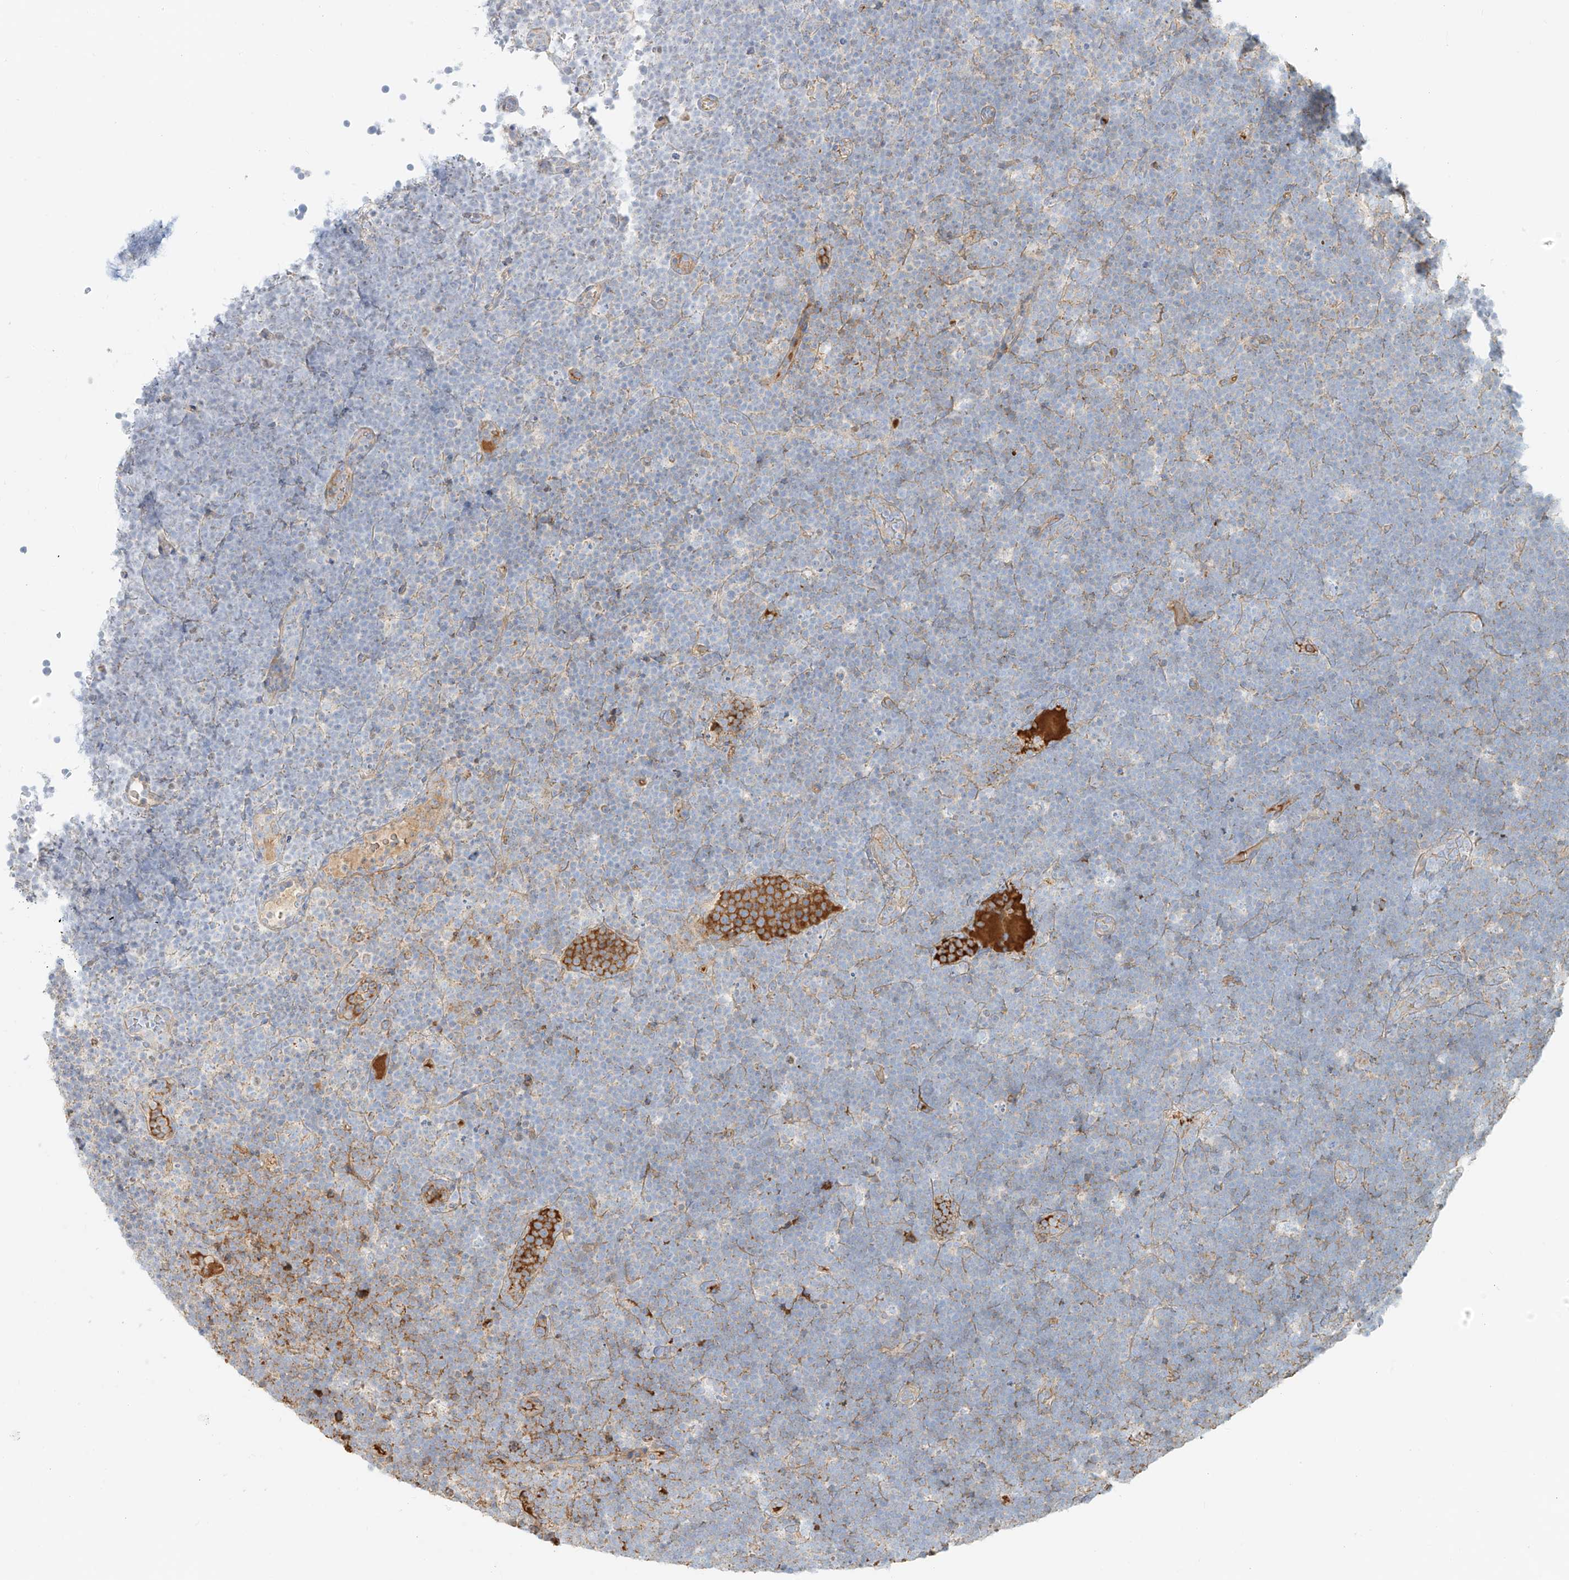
{"staining": {"intensity": "negative", "quantity": "none", "location": "none"}, "tissue": "lymphoma", "cell_type": "Tumor cells", "image_type": "cancer", "snomed": [{"axis": "morphology", "description": "Malignant lymphoma, non-Hodgkin's type, High grade"}, {"axis": "topography", "description": "Lymph node"}], "caption": "The image exhibits no staining of tumor cells in lymphoma.", "gene": "OCSTAMP", "patient": {"sex": "male", "age": 13}}